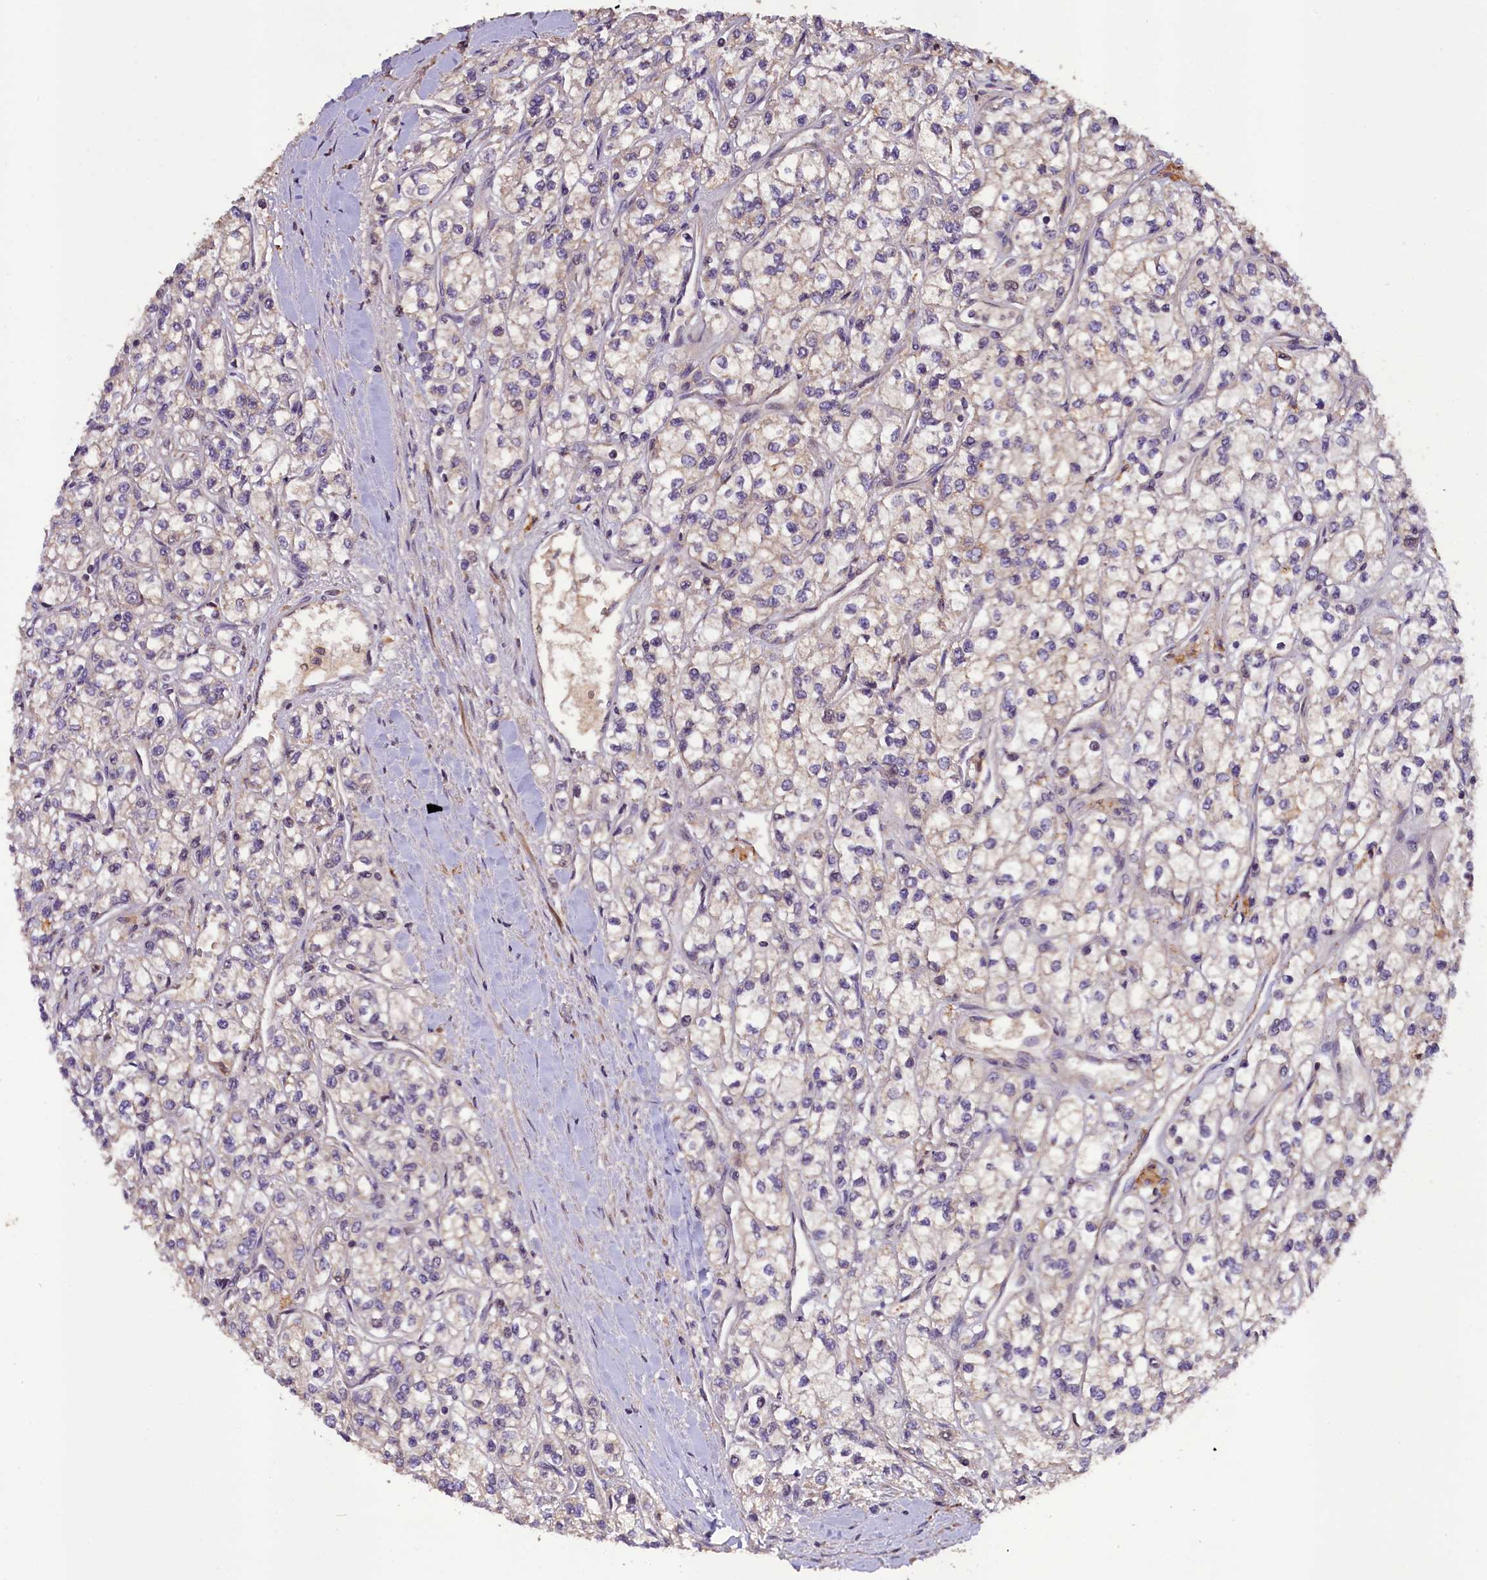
{"staining": {"intensity": "weak", "quantity": "<25%", "location": "cytoplasmic/membranous"}, "tissue": "renal cancer", "cell_type": "Tumor cells", "image_type": "cancer", "snomed": [{"axis": "morphology", "description": "Adenocarcinoma, NOS"}, {"axis": "topography", "description": "Kidney"}], "caption": "There is no significant positivity in tumor cells of renal adenocarcinoma.", "gene": "DNAJB9", "patient": {"sex": "male", "age": 80}}